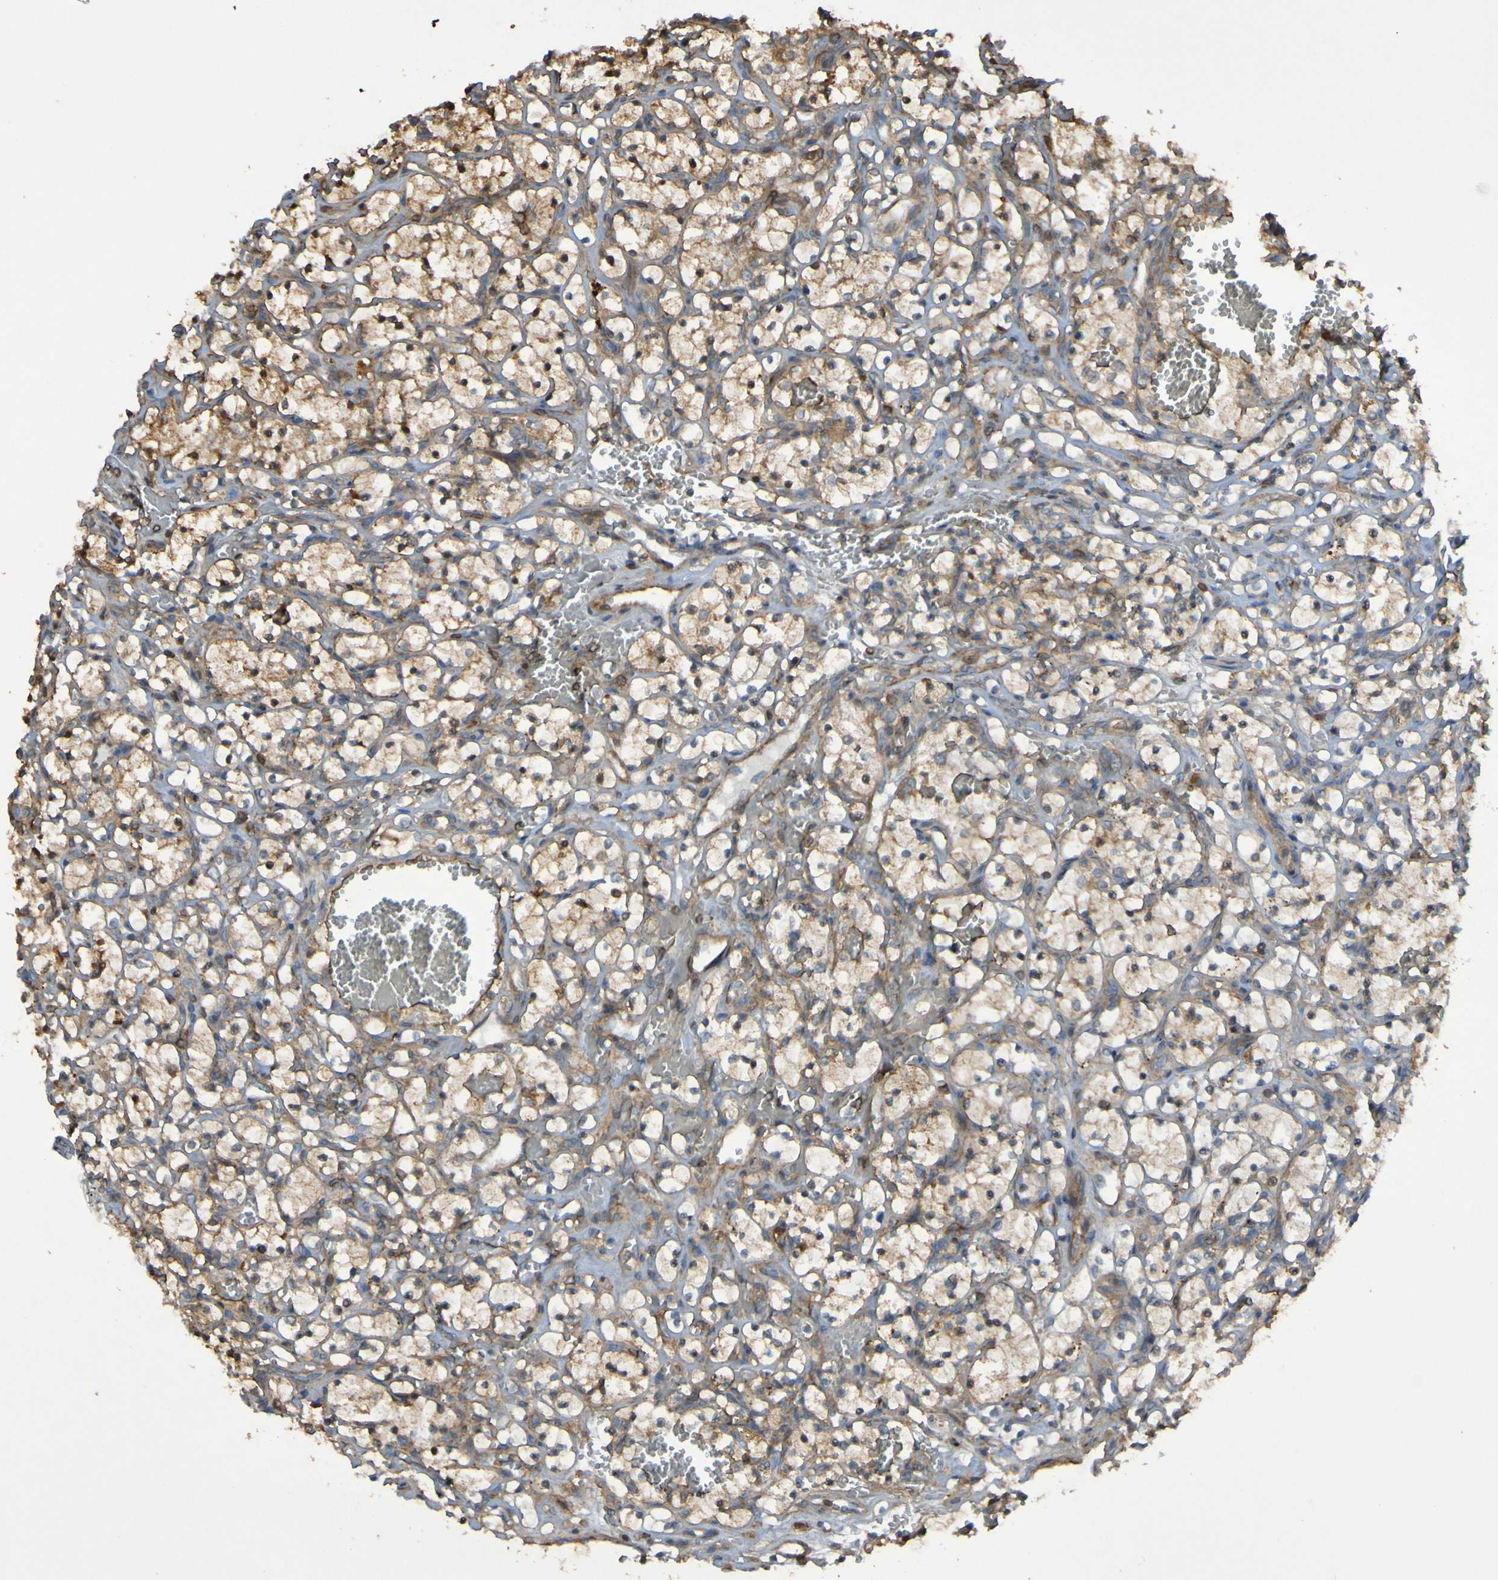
{"staining": {"intensity": "weak", "quantity": ">75%", "location": "cytoplasmic/membranous,nuclear"}, "tissue": "renal cancer", "cell_type": "Tumor cells", "image_type": "cancer", "snomed": [{"axis": "morphology", "description": "Adenocarcinoma, NOS"}, {"axis": "topography", "description": "Kidney"}], "caption": "Protein expression analysis of adenocarcinoma (renal) shows weak cytoplasmic/membranous and nuclear expression in about >75% of tumor cells.", "gene": "PDGFB", "patient": {"sex": "female", "age": 69}}